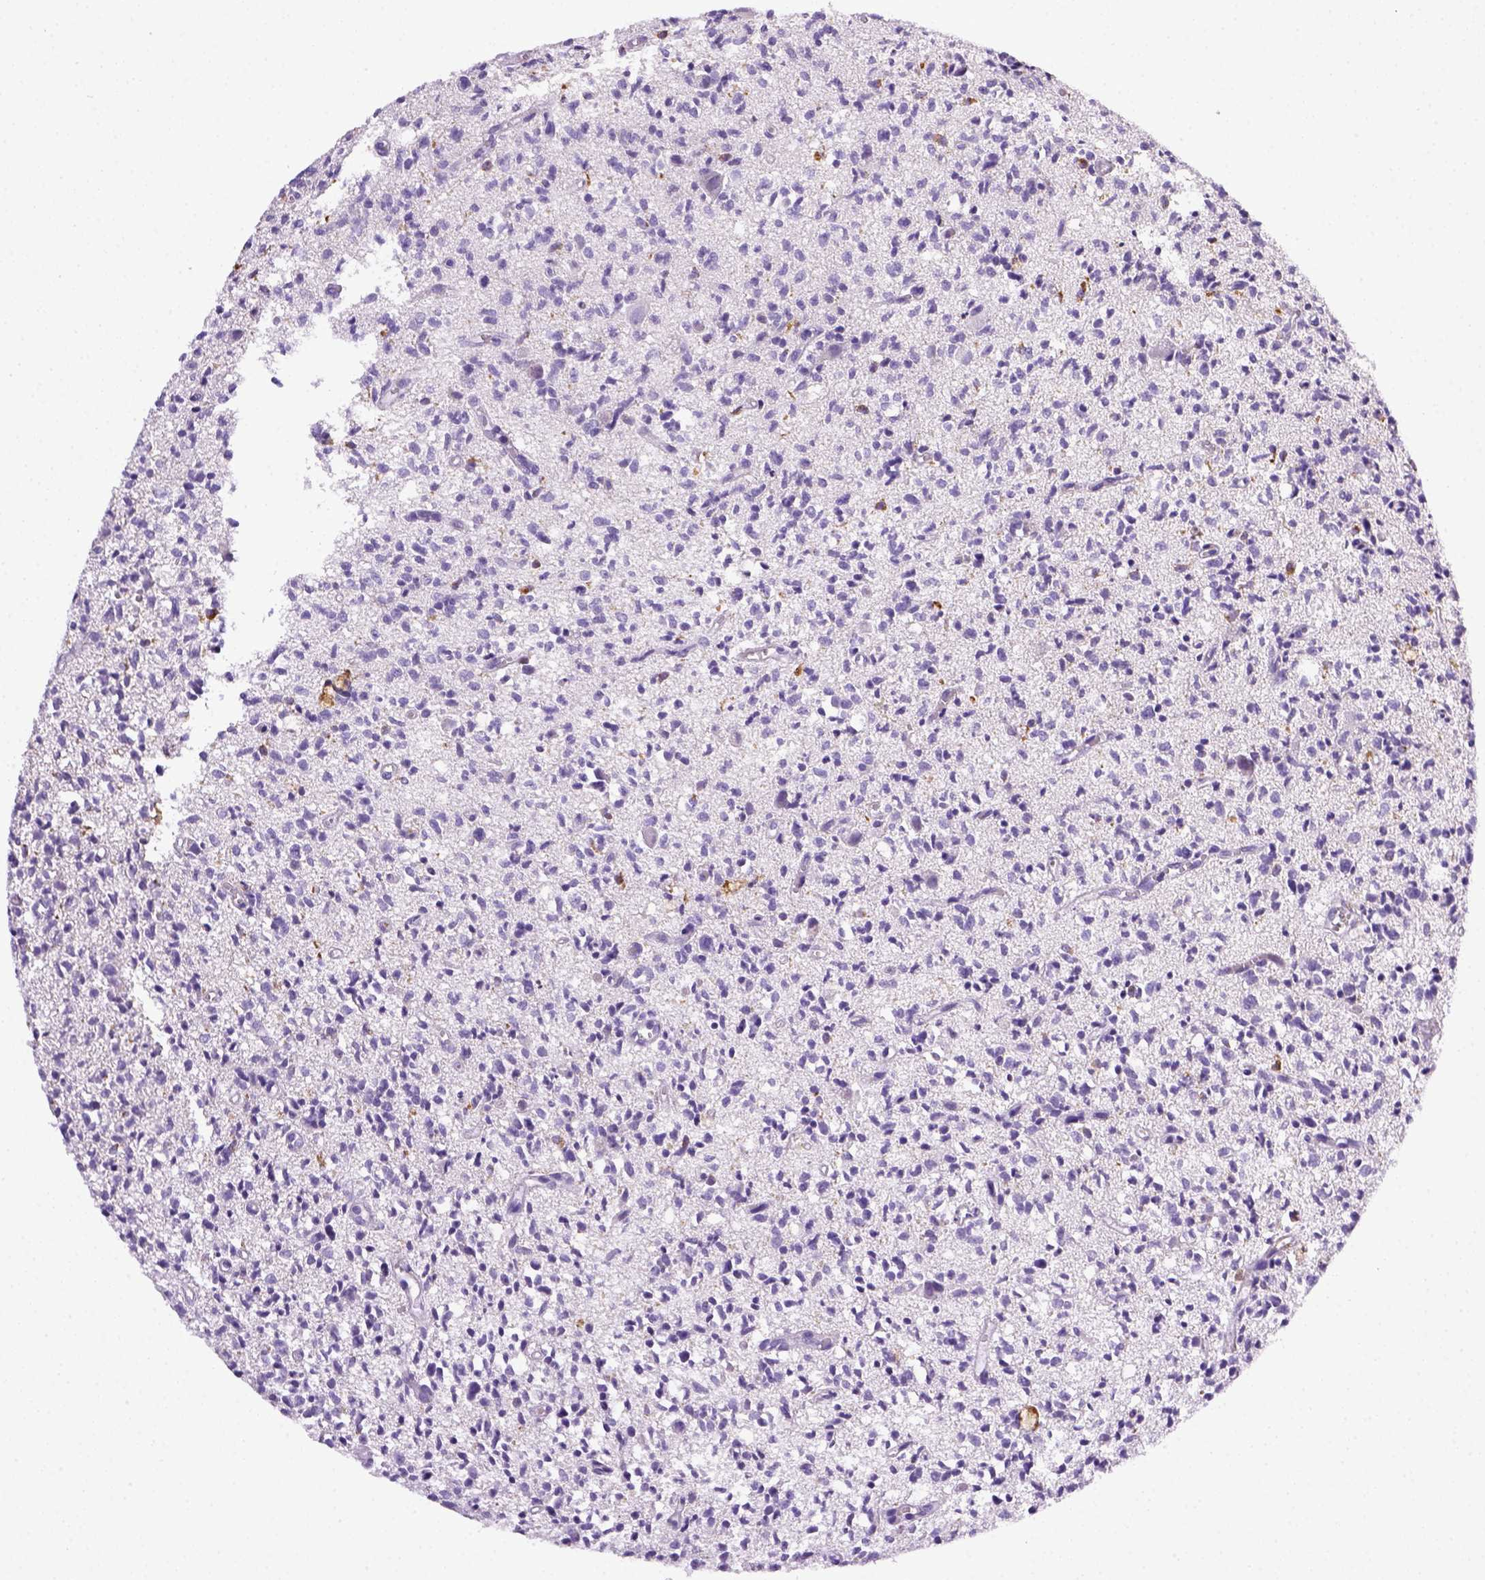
{"staining": {"intensity": "negative", "quantity": "none", "location": "none"}, "tissue": "glioma", "cell_type": "Tumor cells", "image_type": "cancer", "snomed": [{"axis": "morphology", "description": "Glioma, malignant, Low grade"}, {"axis": "topography", "description": "Brain"}], "caption": "This histopathology image is of glioma stained with immunohistochemistry to label a protein in brown with the nuclei are counter-stained blue. There is no staining in tumor cells.", "gene": "CD68", "patient": {"sex": "male", "age": 64}}